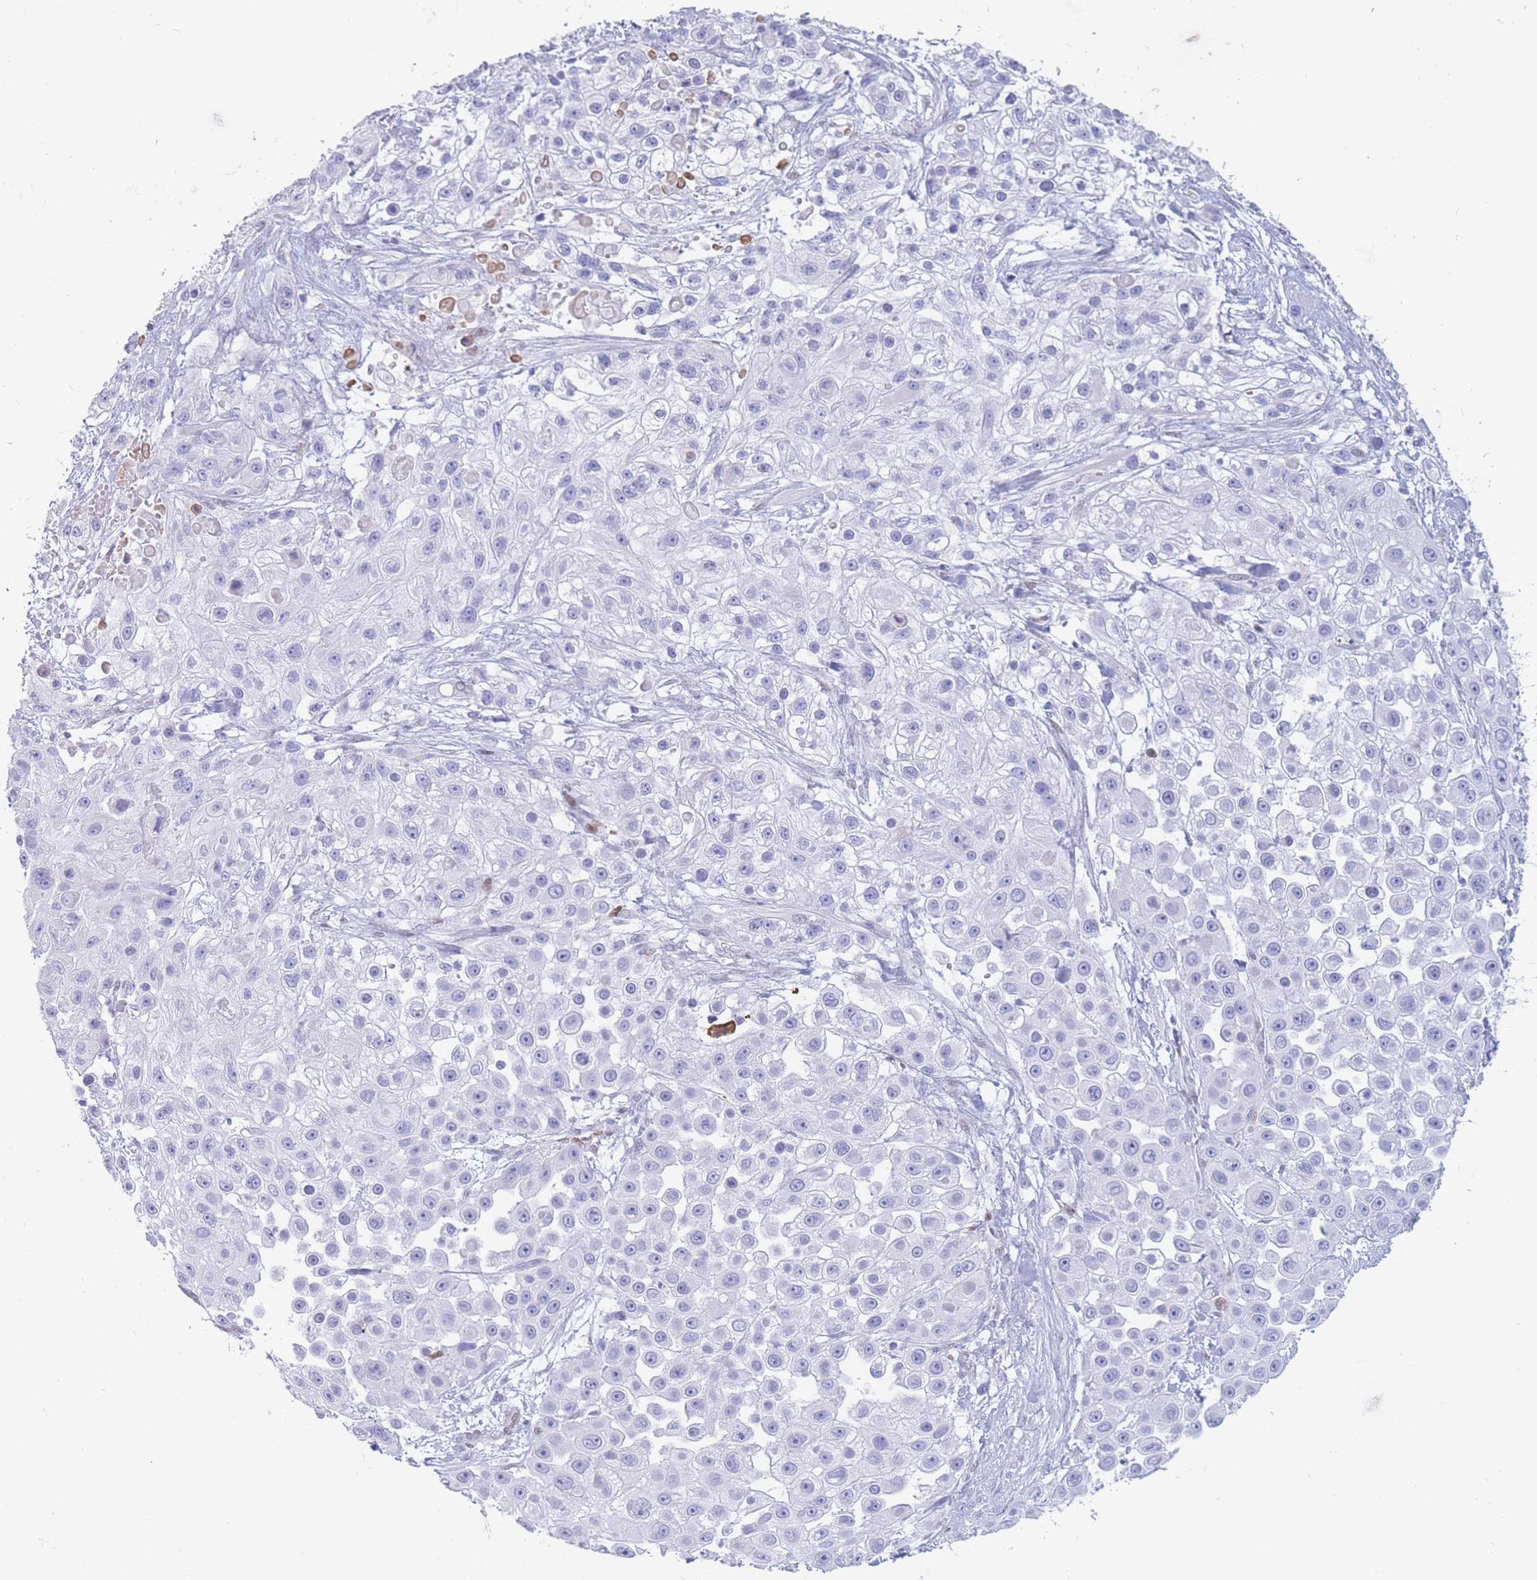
{"staining": {"intensity": "negative", "quantity": "none", "location": "none"}, "tissue": "skin cancer", "cell_type": "Tumor cells", "image_type": "cancer", "snomed": [{"axis": "morphology", "description": "Squamous cell carcinoma, NOS"}, {"axis": "topography", "description": "Skin"}], "caption": "IHC micrograph of neoplastic tissue: skin cancer stained with DAB (3,3'-diaminobenzidine) demonstrates no significant protein expression in tumor cells.", "gene": "PSMB5", "patient": {"sex": "male", "age": 67}}